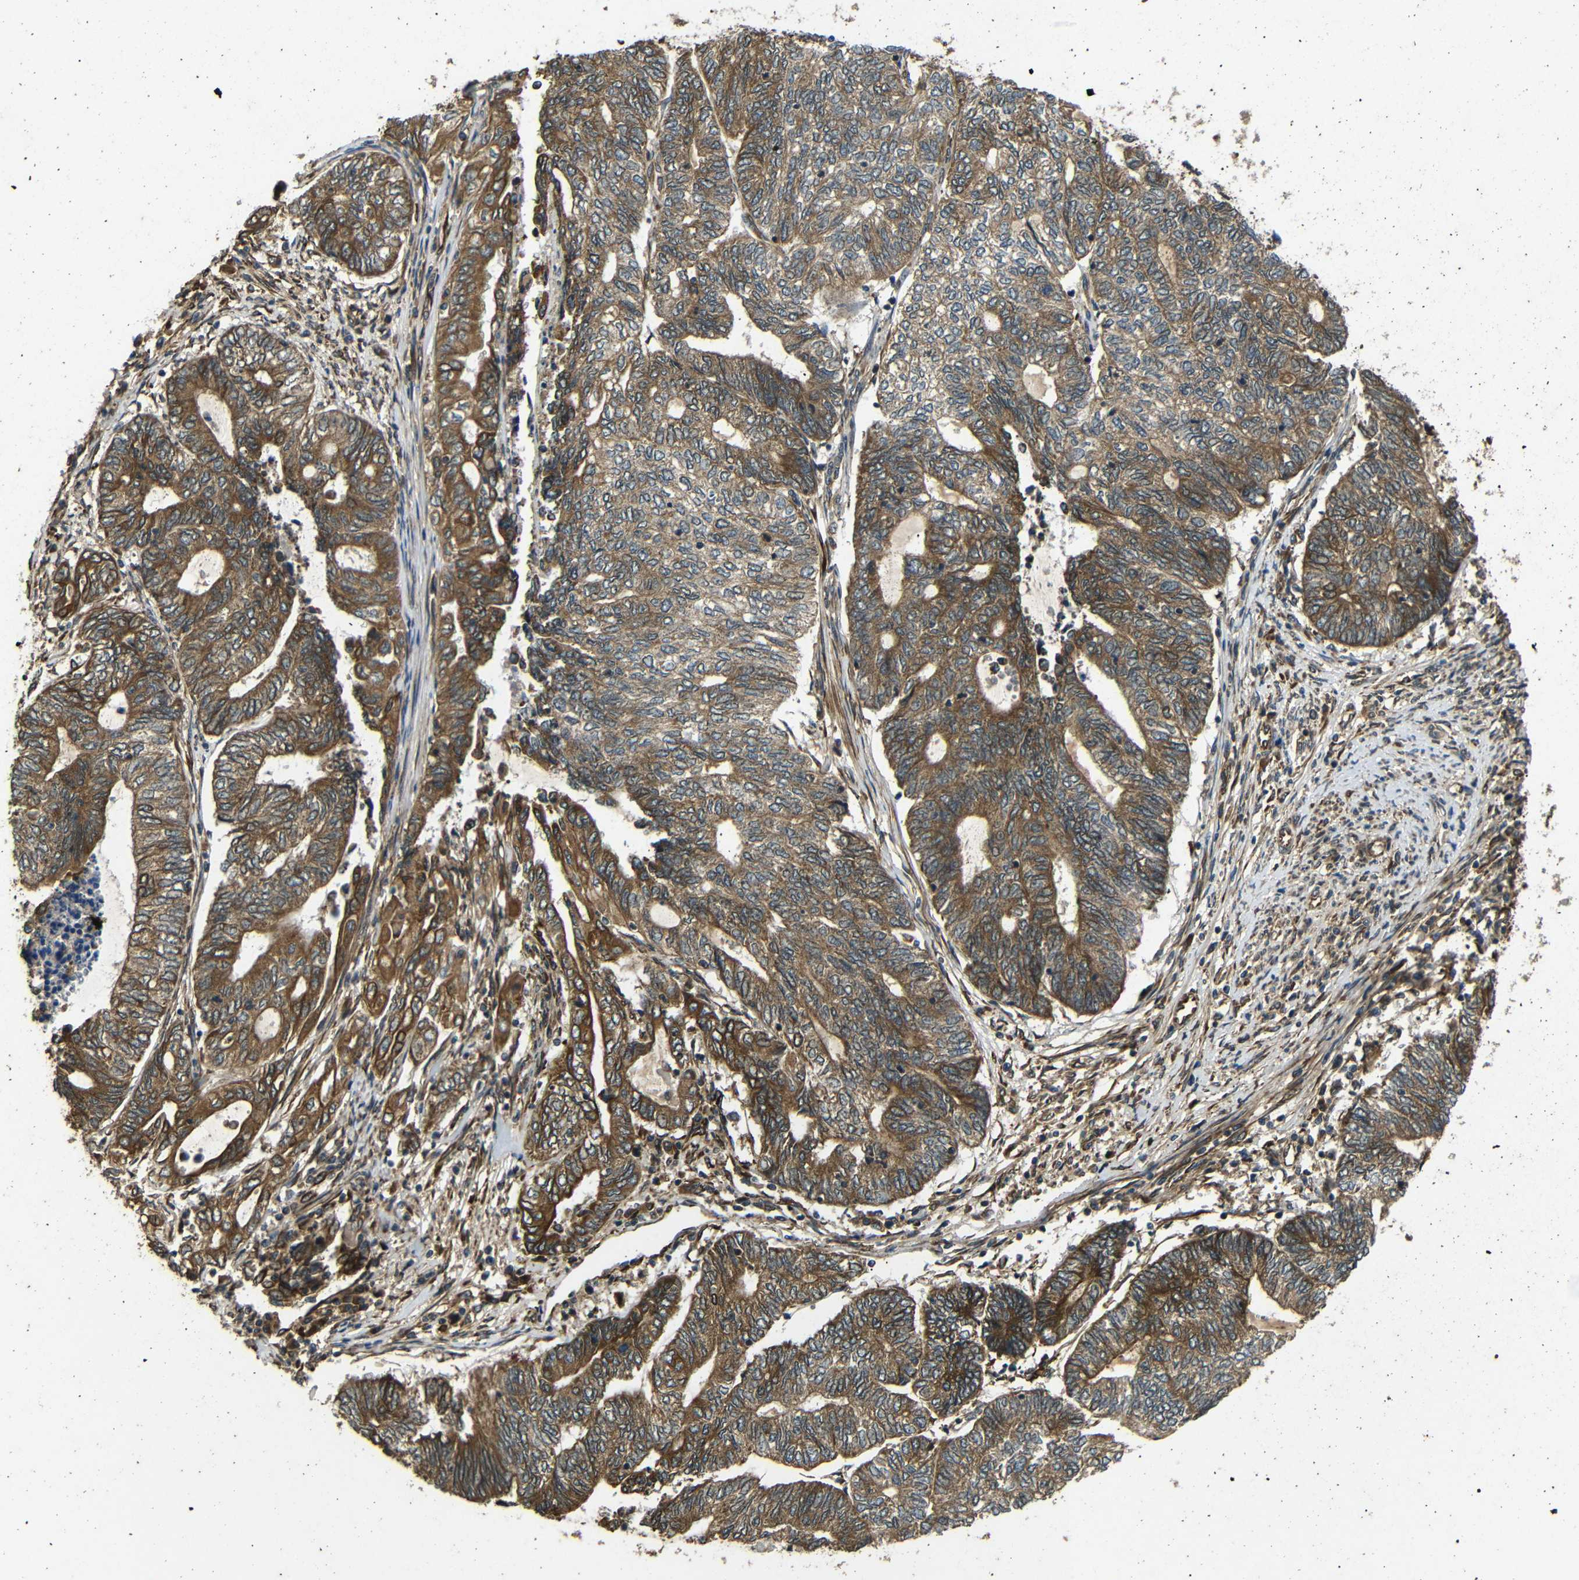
{"staining": {"intensity": "moderate", "quantity": ">75%", "location": "cytoplasmic/membranous"}, "tissue": "endometrial cancer", "cell_type": "Tumor cells", "image_type": "cancer", "snomed": [{"axis": "morphology", "description": "Adenocarcinoma, NOS"}, {"axis": "topography", "description": "Uterus"}, {"axis": "topography", "description": "Endometrium"}], "caption": "Endometrial cancer (adenocarcinoma) stained with DAB IHC demonstrates medium levels of moderate cytoplasmic/membranous staining in about >75% of tumor cells. The staining was performed using DAB (3,3'-diaminobenzidine), with brown indicating positive protein expression. Nuclei are stained blue with hematoxylin.", "gene": "TRPC1", "patient": {"sex": "female", "age": 70}}